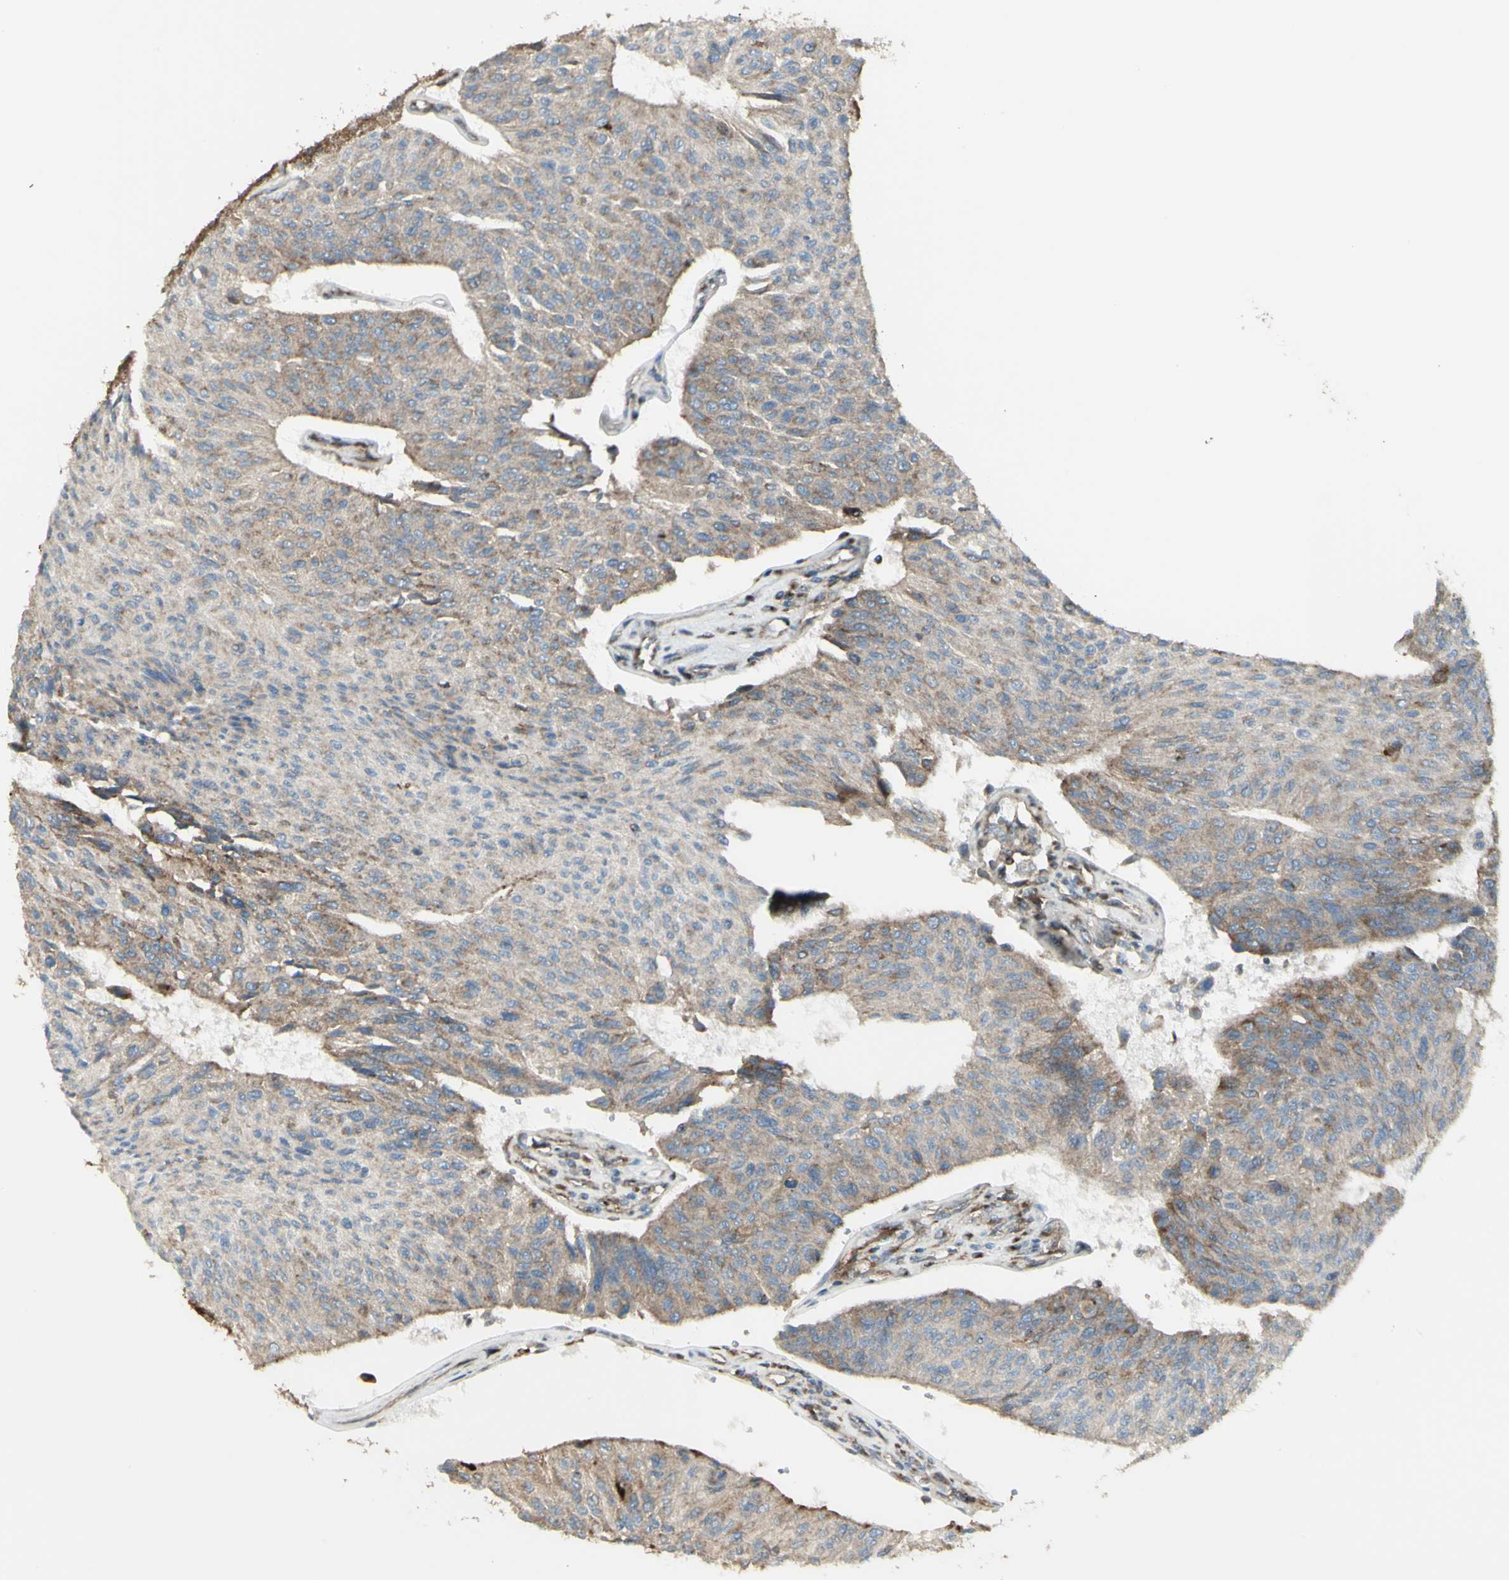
{"staining": {"intensity": "weak", "quantity": "25%-75%", "location": "cytoplasmic/membranous"}, "tissue": "urothelial cancer", "cell_type": "Tumor cells", "image_type": "cancer", "snomed": [{"axis": "morphology", "description": "Urothelial carcinoma, High grade"}, {"axis": "topography", "description": "Urinary bladder"}], "caption": "A brown stain shows weak cytoplasmic/membranous staining of a protein in human high-grade urothelial carcinoma tumor cells.", "gene": "NAPA", "patient": {"sex": "male", "age": 66}}